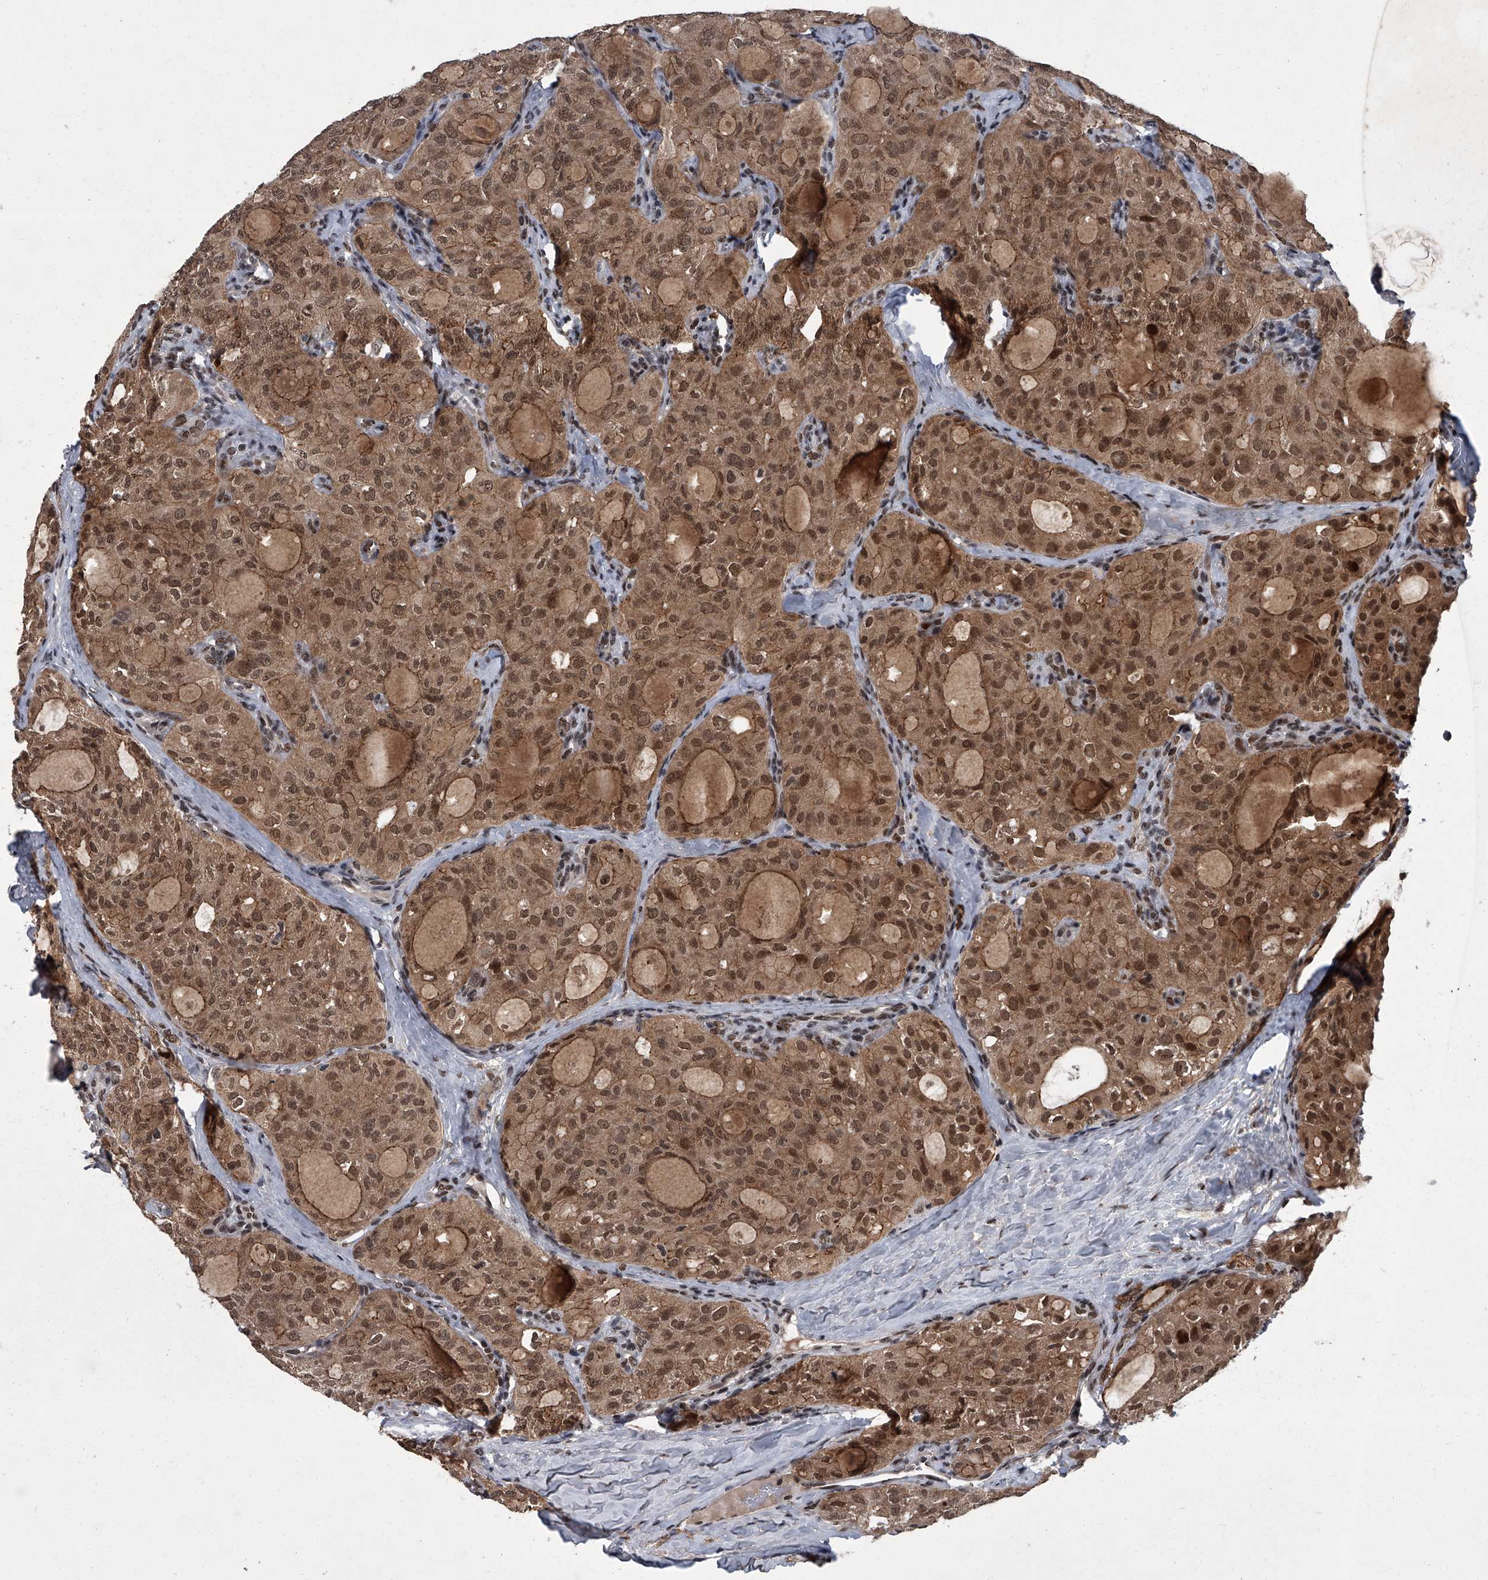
{"staining": {"intensity": "moderate", "quantity": ">75%", "location": "cytoplasmic/membranous,nuclear"}, "tissue": "thyroid cancer", "cell_type": "Tumor cells", "image_type": "cancer", "snomed": [{"axis": "morphology", "description": "Follicular adenoma carcinoma, NOS"}, {"axis": "topography", "description": "Thyroid gland"}], "caption": "Thyroid cancer (follicular adenoma carcinoma) stained for a protein demonstrates moderate cytoplasmic/membranous and nuclear positivity in tumor cells. Immunohistochemistry stains the protein of interest in brown and the nuclei are stained blue.", "gene": "ZNF518B", "patient": {"sex": "male", "age": 75}}